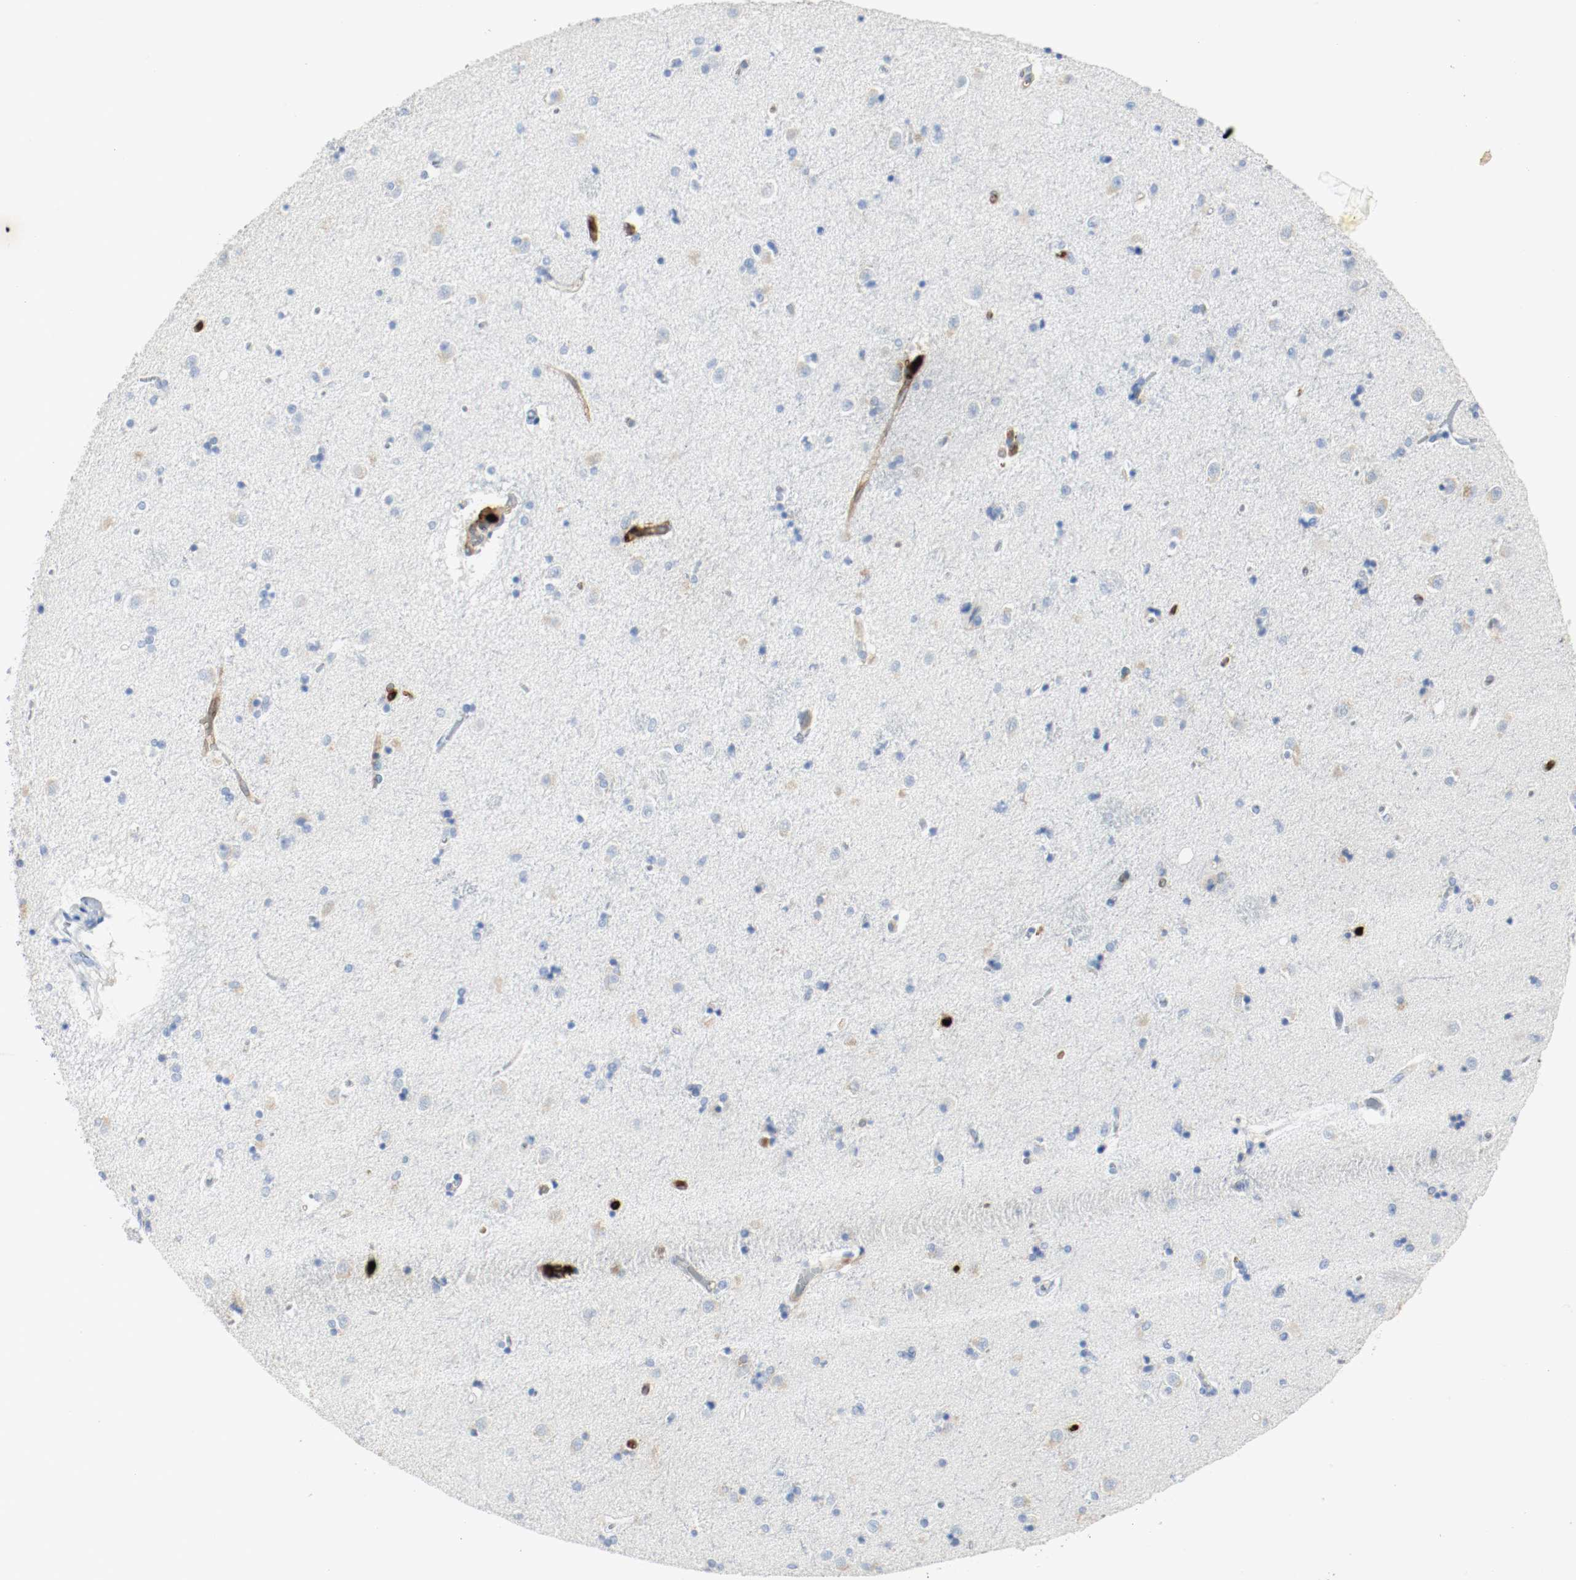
{"staining": {"intensity": "negative", "quantity": "none", "location": "none"}, "tissue": "caudate", "cell_type": "Glial cells", "image_type": "normal", "snomed": [{"axis": "morphology", "description": "Normal tissue, NOS"}, {"axis": "topography", "description": "Lateral ventricle wall"}], "caption": "An image of caudate stained for a protein shows no brown staining in glial cells.", "gene": "S100A9", "patient": {"sex": "female", "age": 54}}